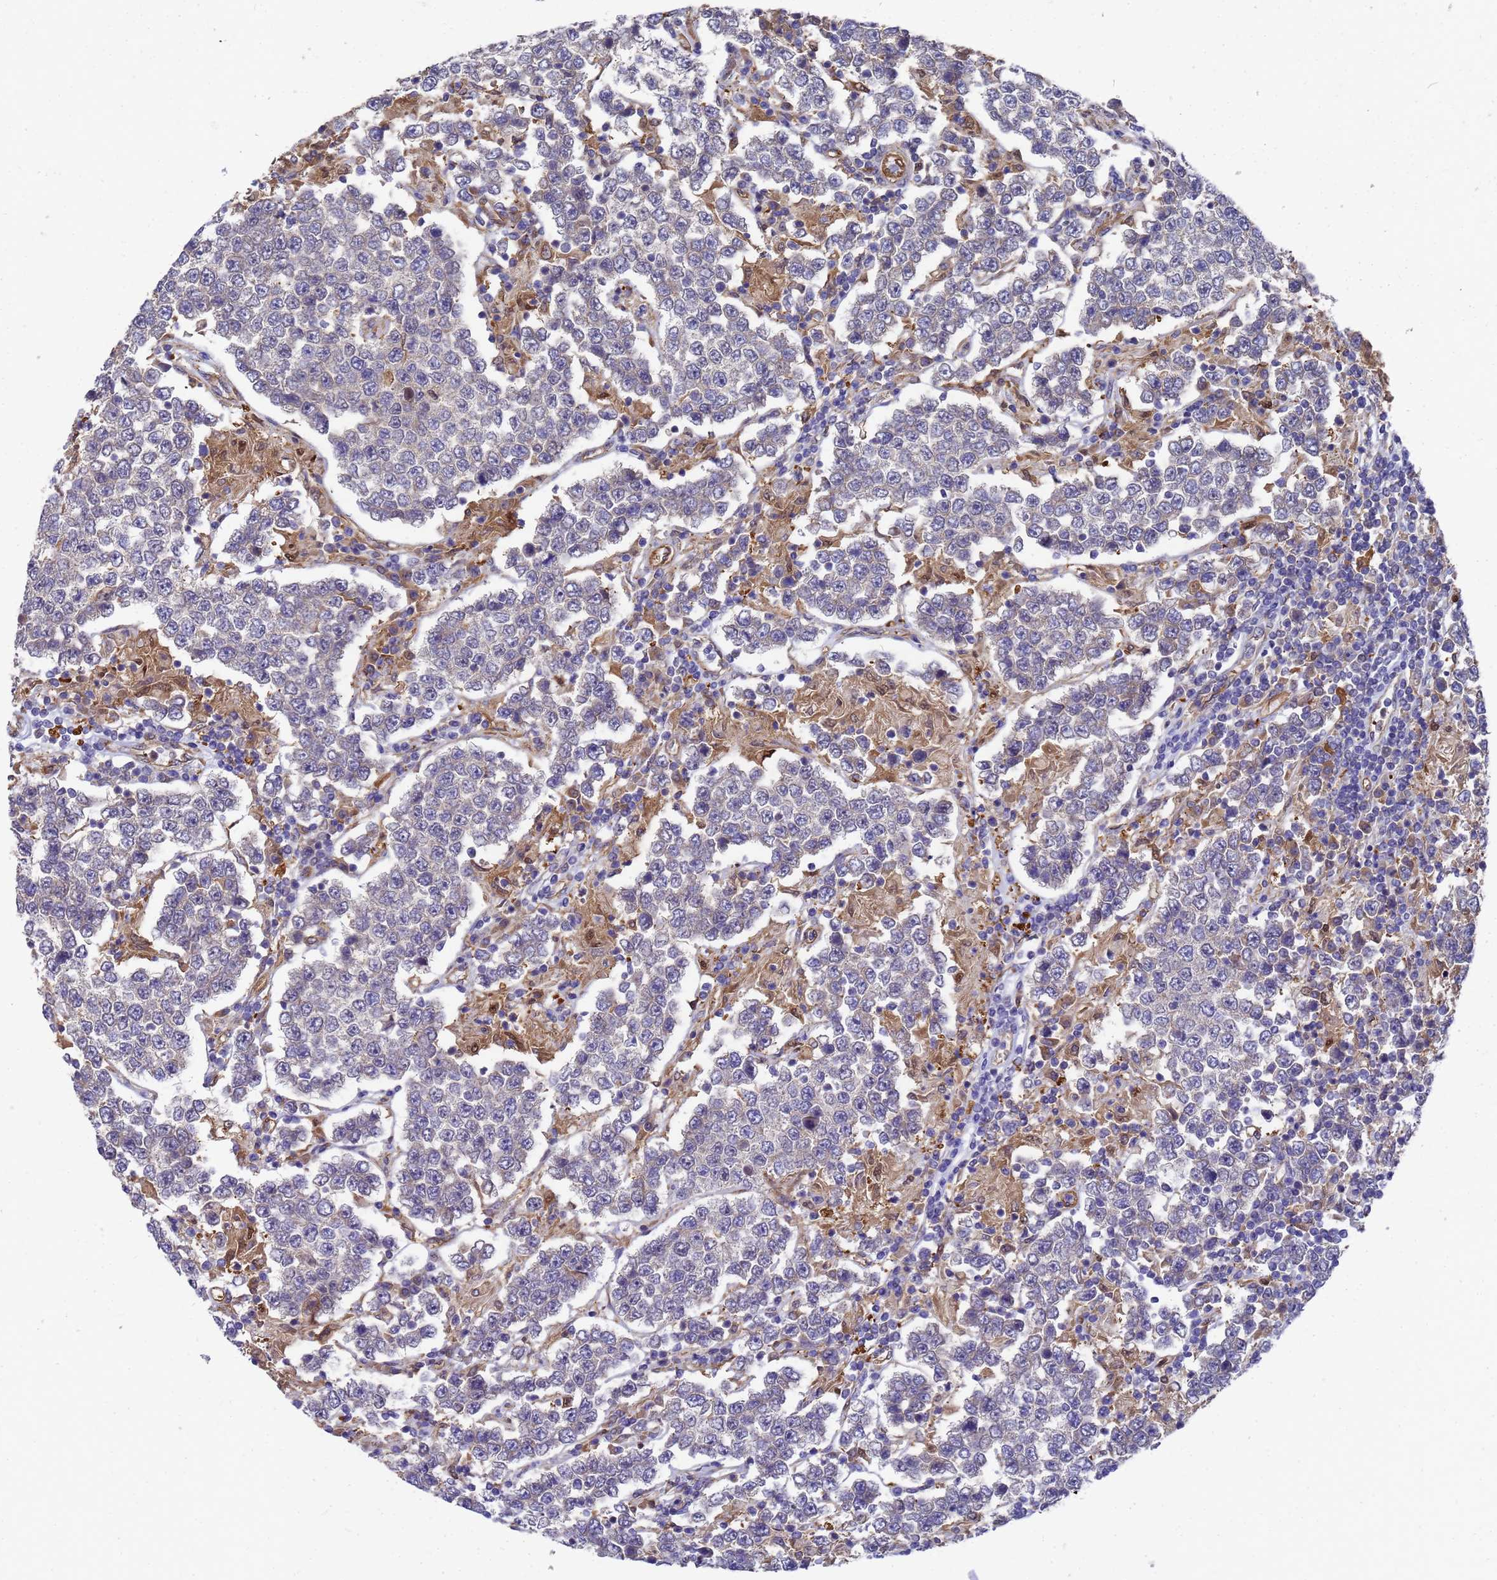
{"staining": {"intensity": "negative", "quantity": "none", "location": "none"}, "tissue": "testis cancer", "cell_type": "Tumor cells", "image_type": "cancer", "snomed": [{"axis": "morphology", "description": "Normal tissue, NOS"}, {"axis": "morphology", "description": "Urothelial carcinoma, High grade"}, {"axis": "morphology", "description": "Seminoma, NOS"}, {"axis": "morphology", "description": "Carcinoma, Embryonal, NOS"}, {"axis": "topography", "description": "Urinary bladder"}, {"axis": "topography", "description": "Testis"}], "caption": "Testis cancer stained for a protein using immunohistochemistry reveals no positivity tumor cells.", "gene": "SLC35E2B", "patient": {"sex": "male", "age": 41}}